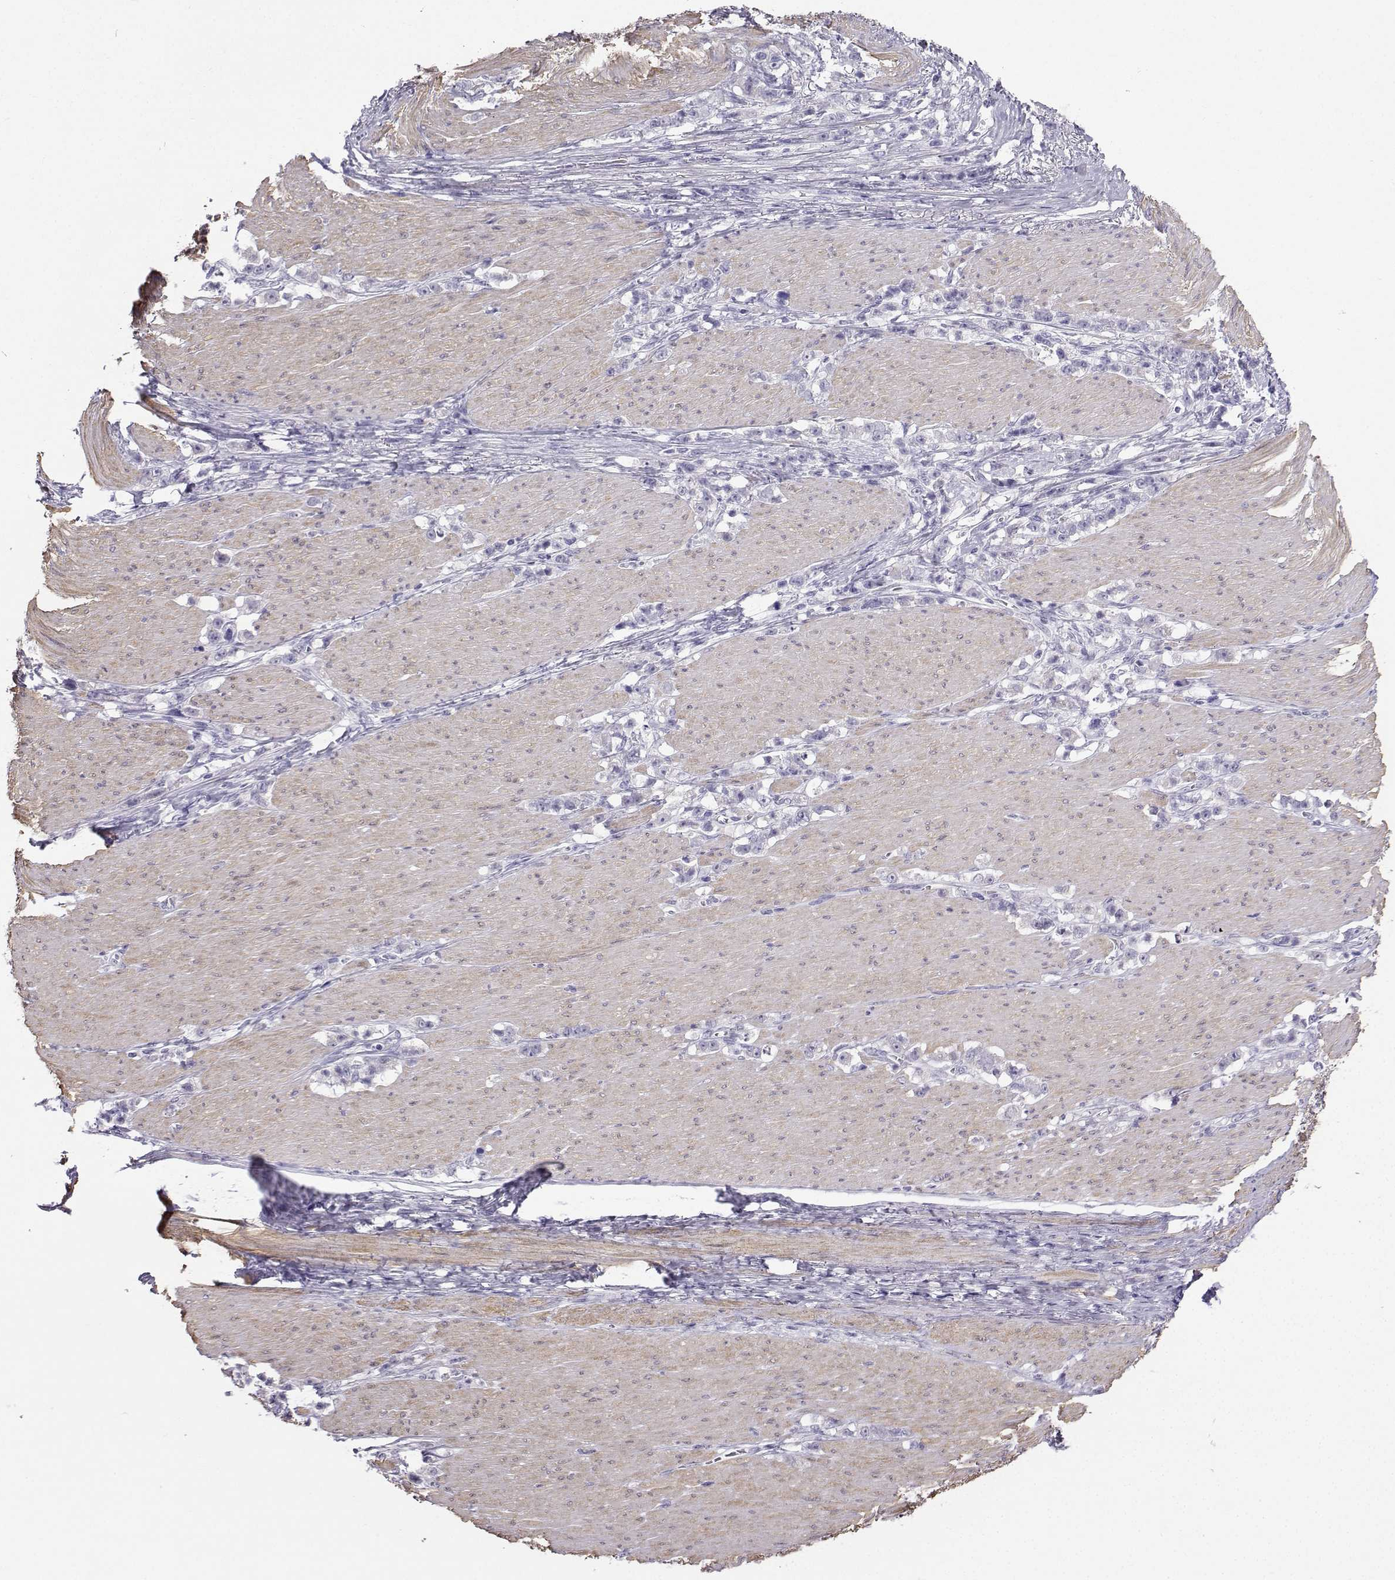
{"staining": {"intensity": "negative", "quantity": "none", "location": "none"}, "tissue": "stomach cancer", "cell_type": "Tumor cells", "image_type": "cancer", "snomed": [{"axis": "morphology", "description": "Adenocarcinoma, NOS"}, {"axis": "topography", "description": "Stomach, lower"}], "caption": "A high-resolution histopathology image shows IHC staining of adenocarcinoma (stomach), which displays no significant staining in tumor cells. Nuclei are stained in blue.", "gene": "KIF17", "patient": {"sex": "male", "age": 88}}